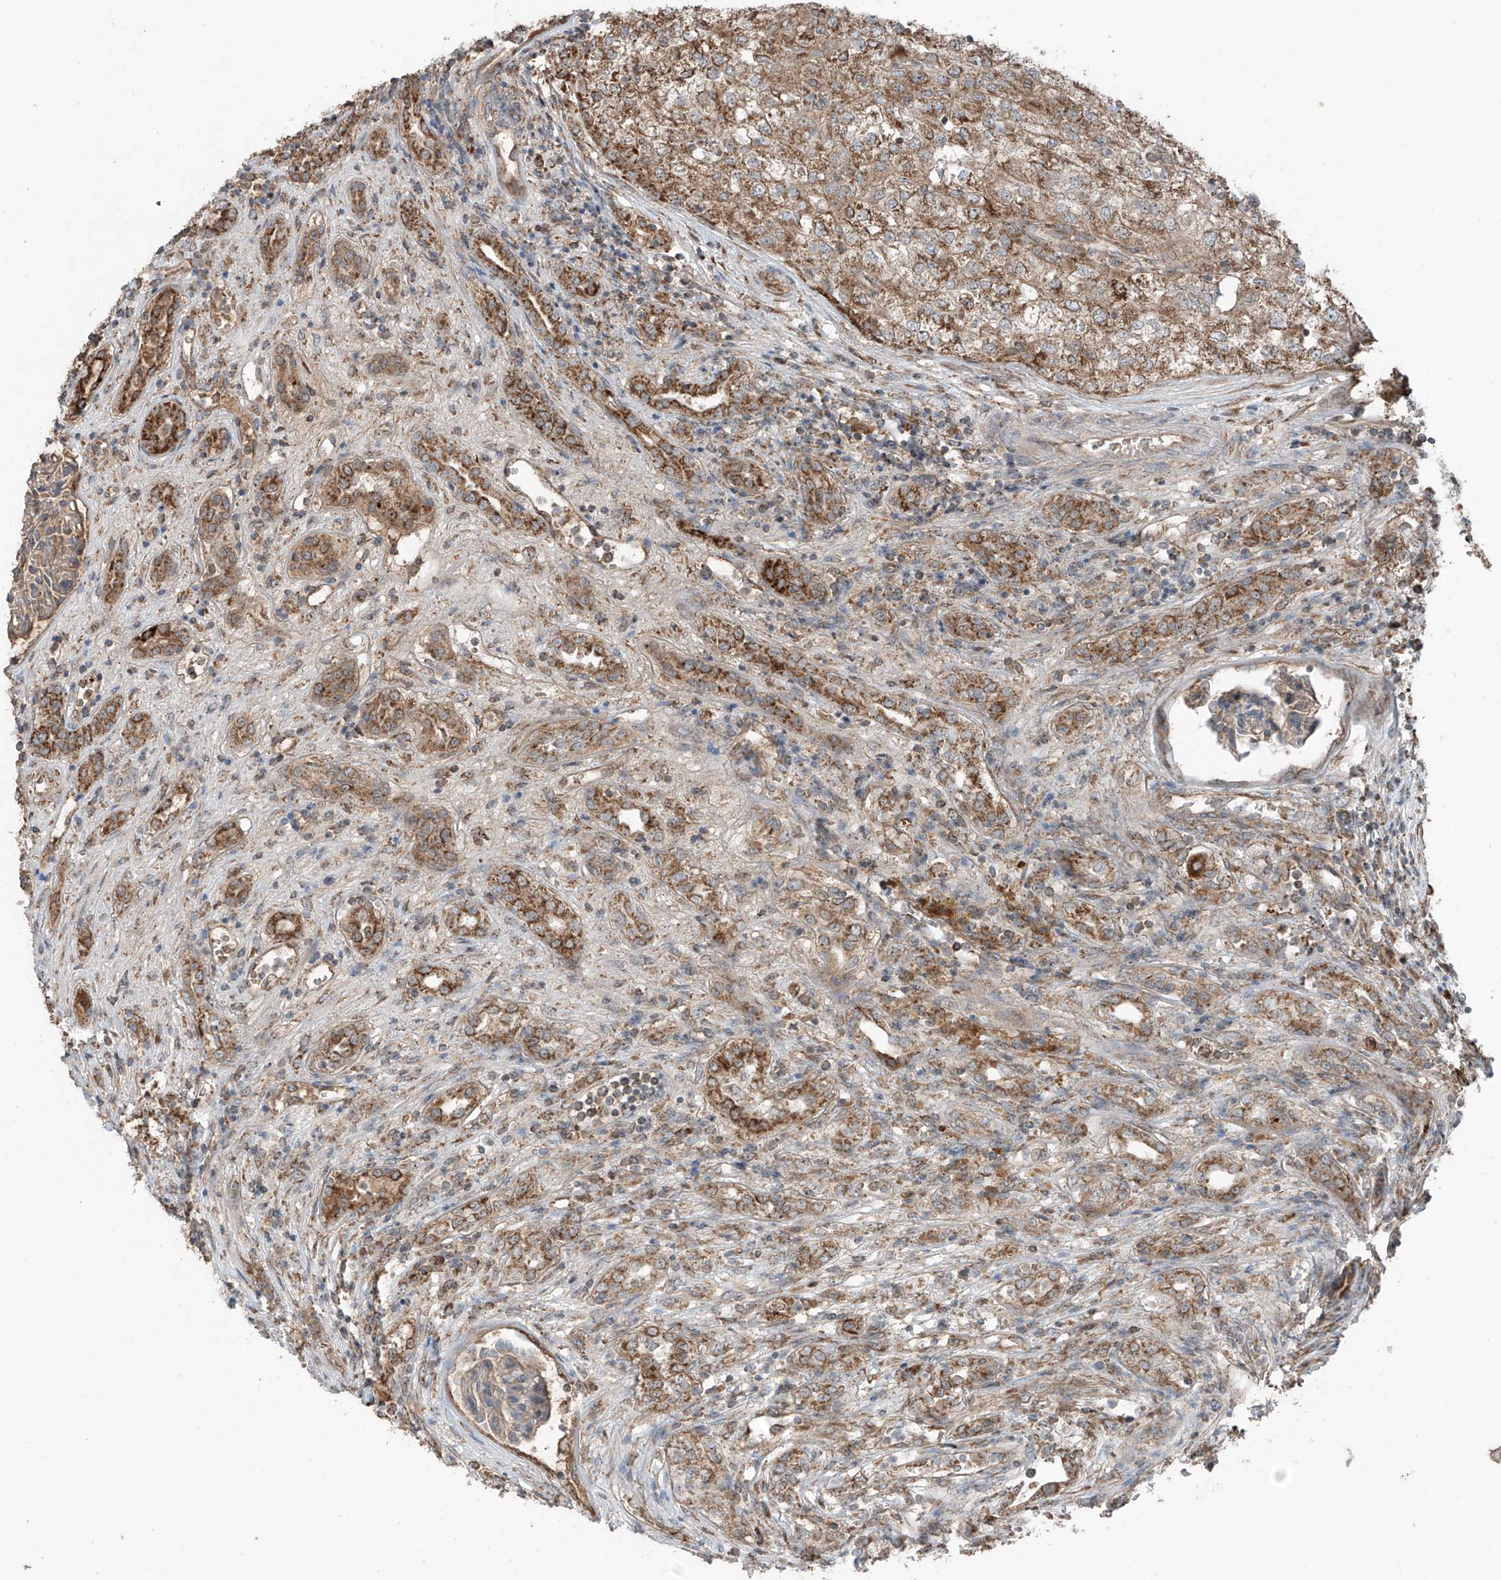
{"staining": {"intensity": "moderate", "quantity": ">75%", "location": "cytoplasmic/membranous"}, "tissue": "renal cancer", "cell_type": "Tumor cells", "image_type": "cancer", "snomed": [{"axis": "morphology", "description": "Adenocarcinoma, NOS"}, {"axis": "topography", "description": "Kidney"}], "caption": "An immunohistochemistry (IHC) micrograph of tumor tissue is shown. Protein staining in brown shows moderate cytoplasmic/membranous positivity in adenocarcinoma (renal) within tumor cells.", "gene": "SAMD3", "patient": {"sex": "female", "age": 54}}